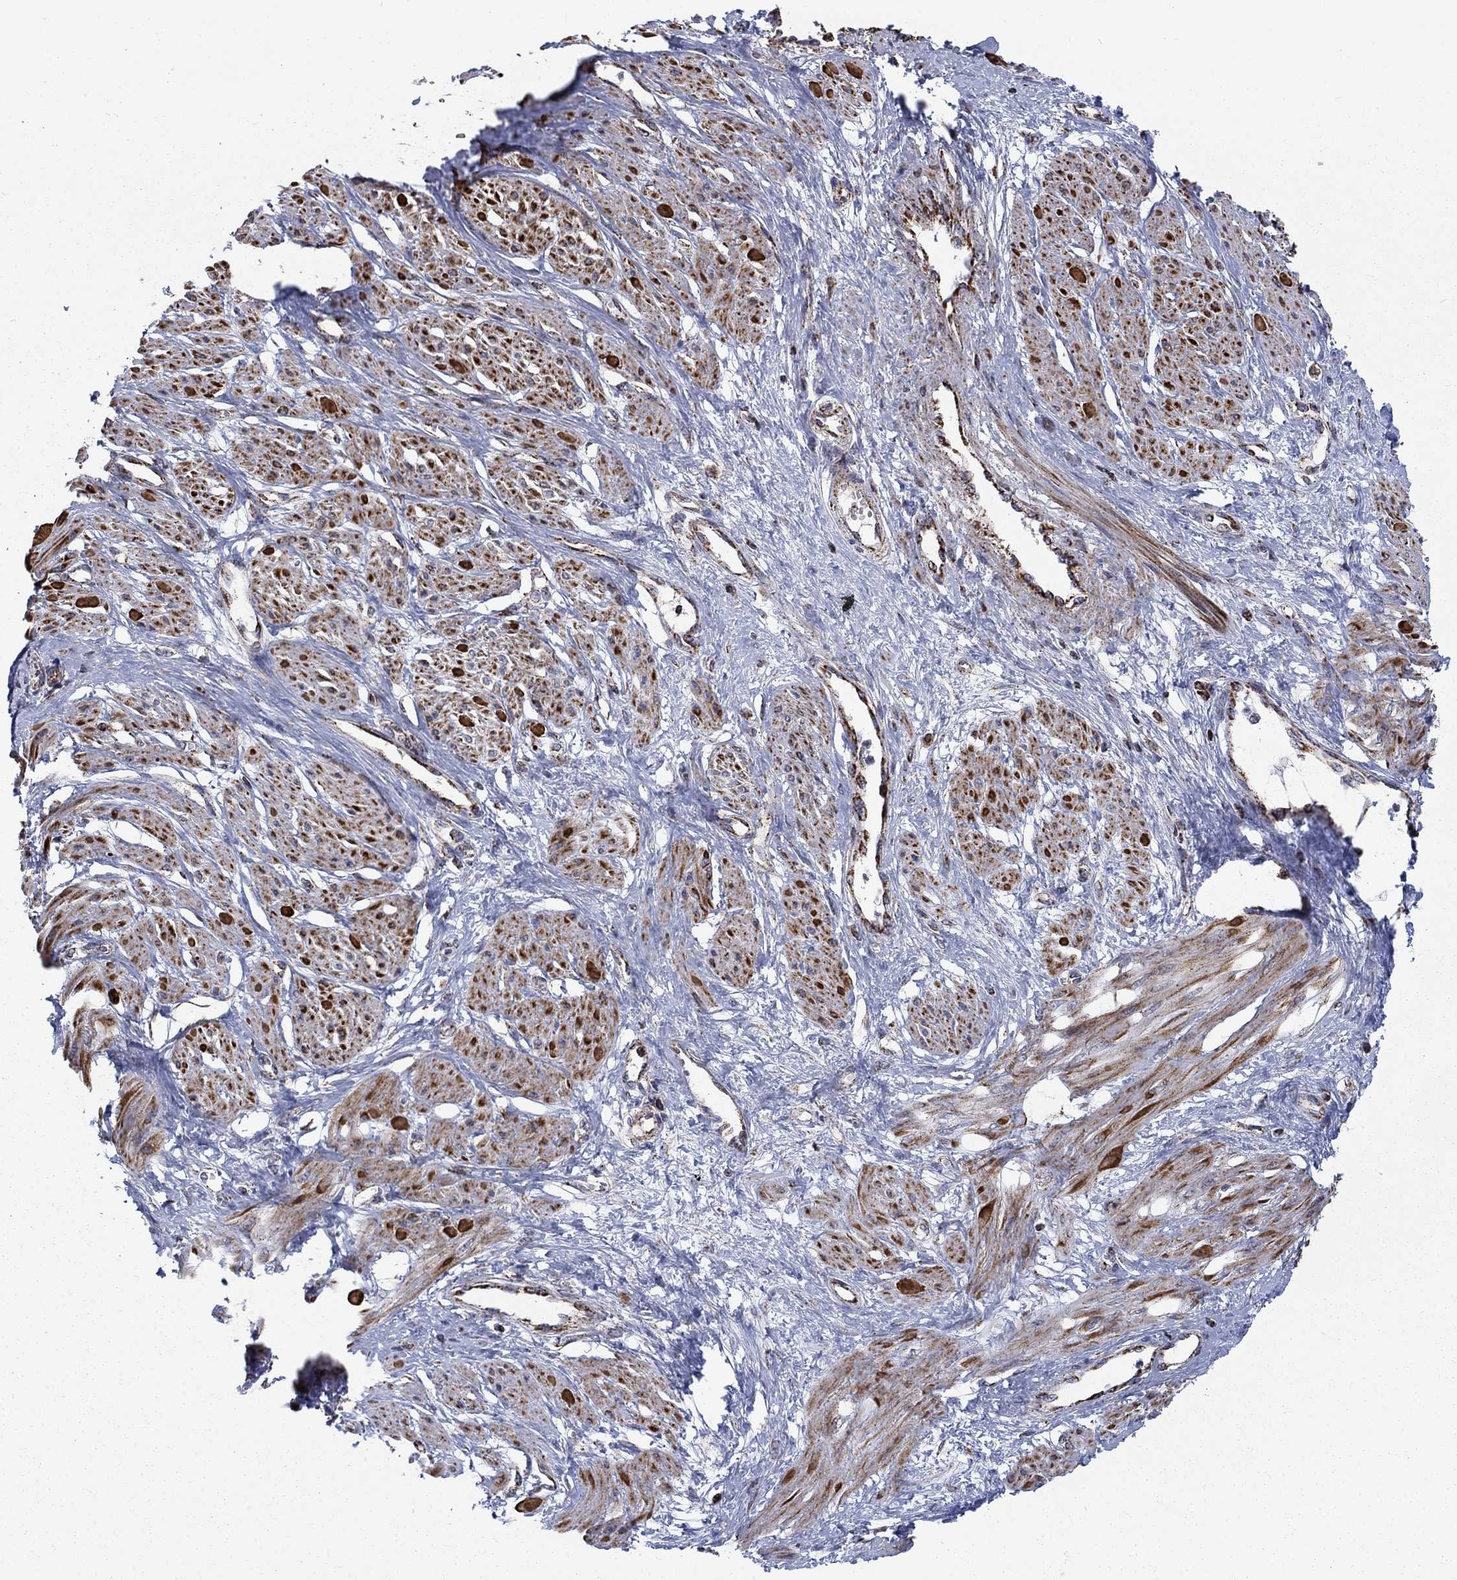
{"staining": {"intensity": "strong", "quantity": "25%-75%", "location": "cytoplasmic/membranous"}, "tissue": "smooth muscle", "cell_type": "Smooth muscle cells", "image_type": "normal", "snomed": [{"axis": "morphology", "description": "Normal tissue, NOS"}, {"axis": "topography", "description": "Smooth muscle"}, {"axis": "topography", "description": "Uterus"}], "caption": "Smooth muscle cells display high levels of strong cytoplasmic/membranous expression in about 25%-75% of cells in normal smooth muscle.", "gene": "MOAP1", "patient": {"sex": "female", "age": 39}}